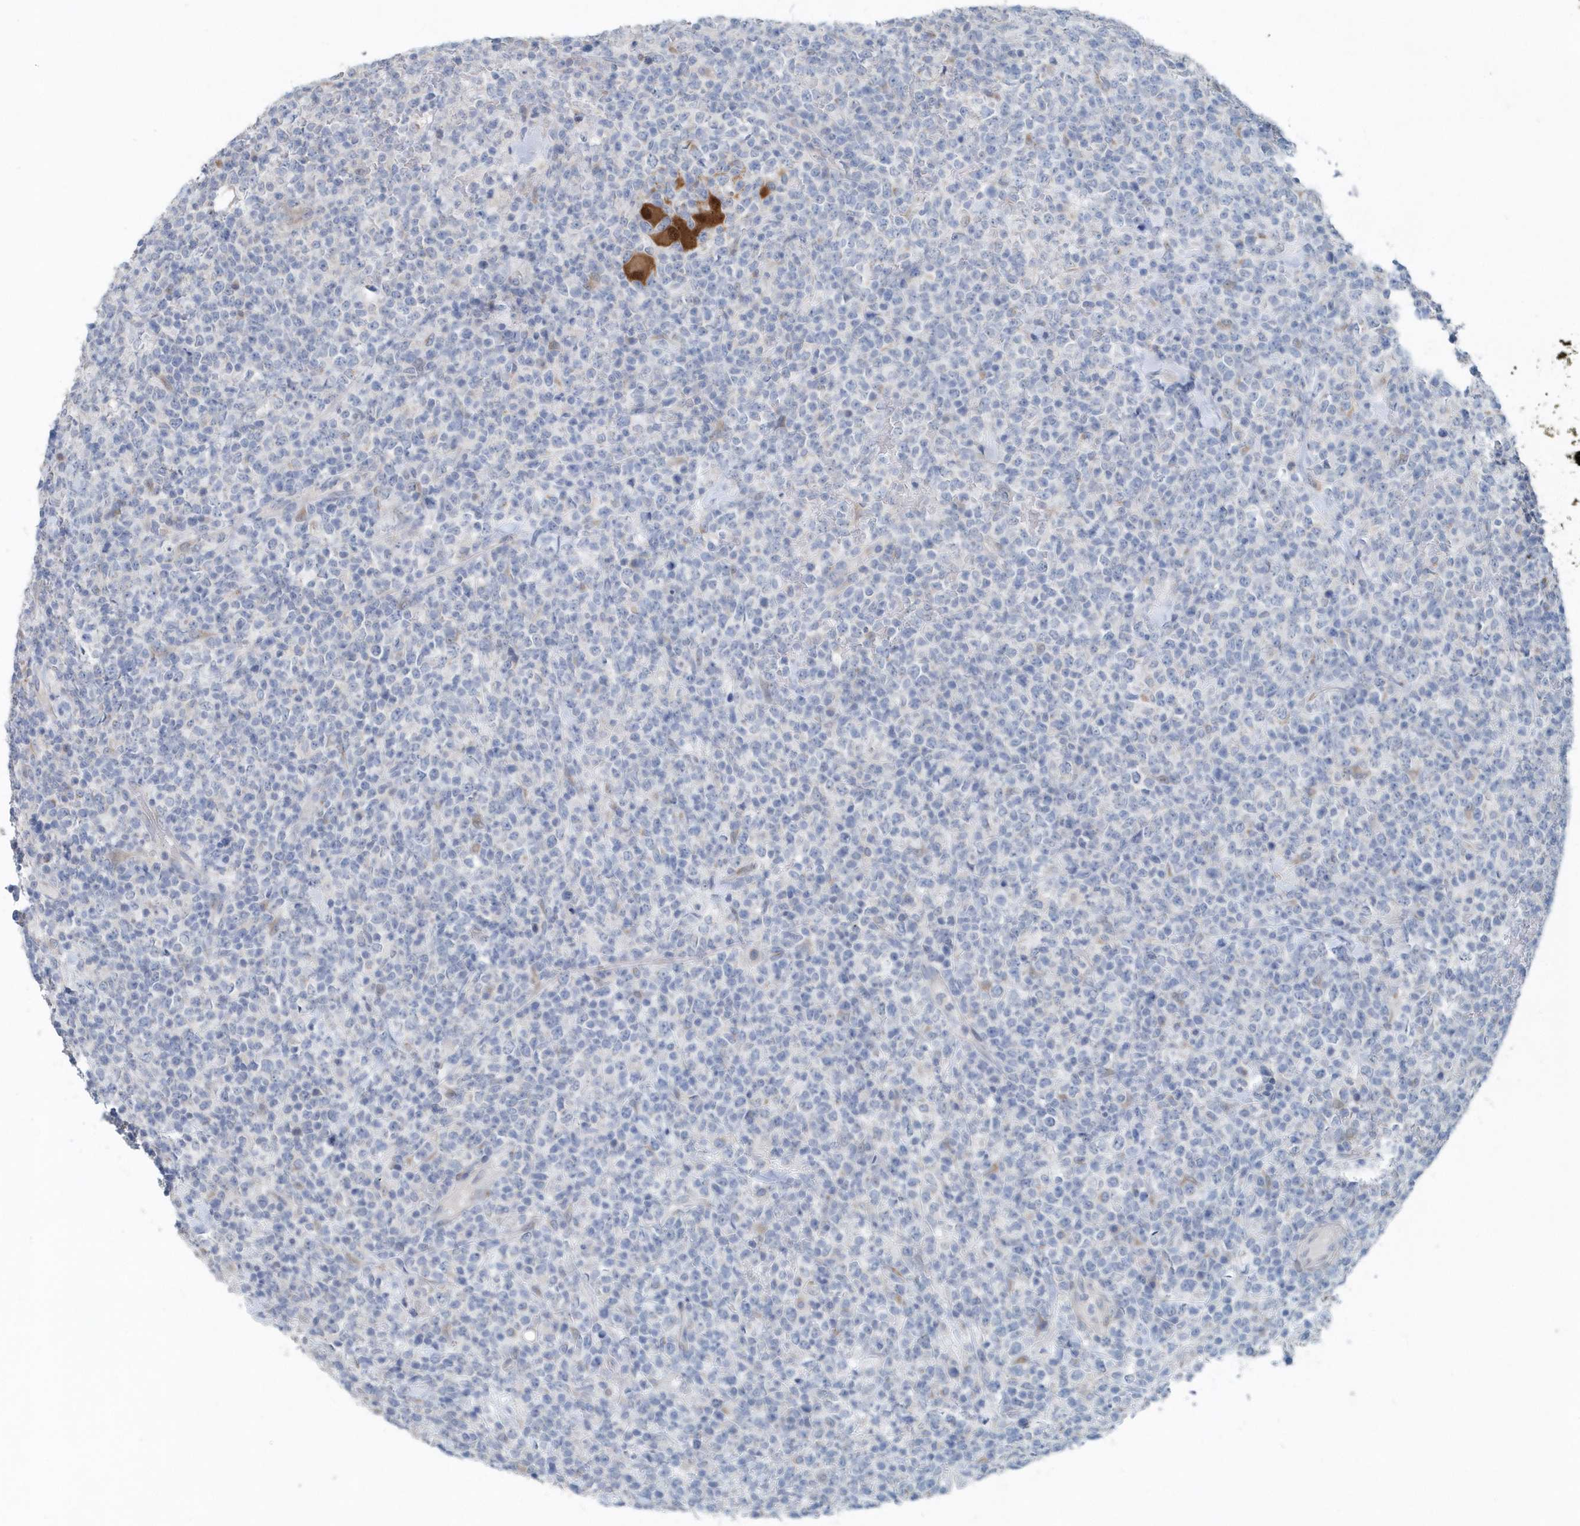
{"staining": {"intensity": "negative", "quantity": "none", "location": "none"}, "tissue": "lymphoma", "cell_type": "Tumor cells", "image_type": "cancer", "snomed": [{"axis": "morphology", "description": "Malignant lymphoma, non-Hodgkin's type, High grade"}, {"axis": "topography", "description": "Colon"}], "caption": "There is no significant staining in tumor cells of lymphoma. (Stains: DAB IHC with hematoxylin counter stain, Microscopy: brightfield microscopy at high magnification).", "gene": "PFN2", "patient": {"sex": "female", "age": 53}}